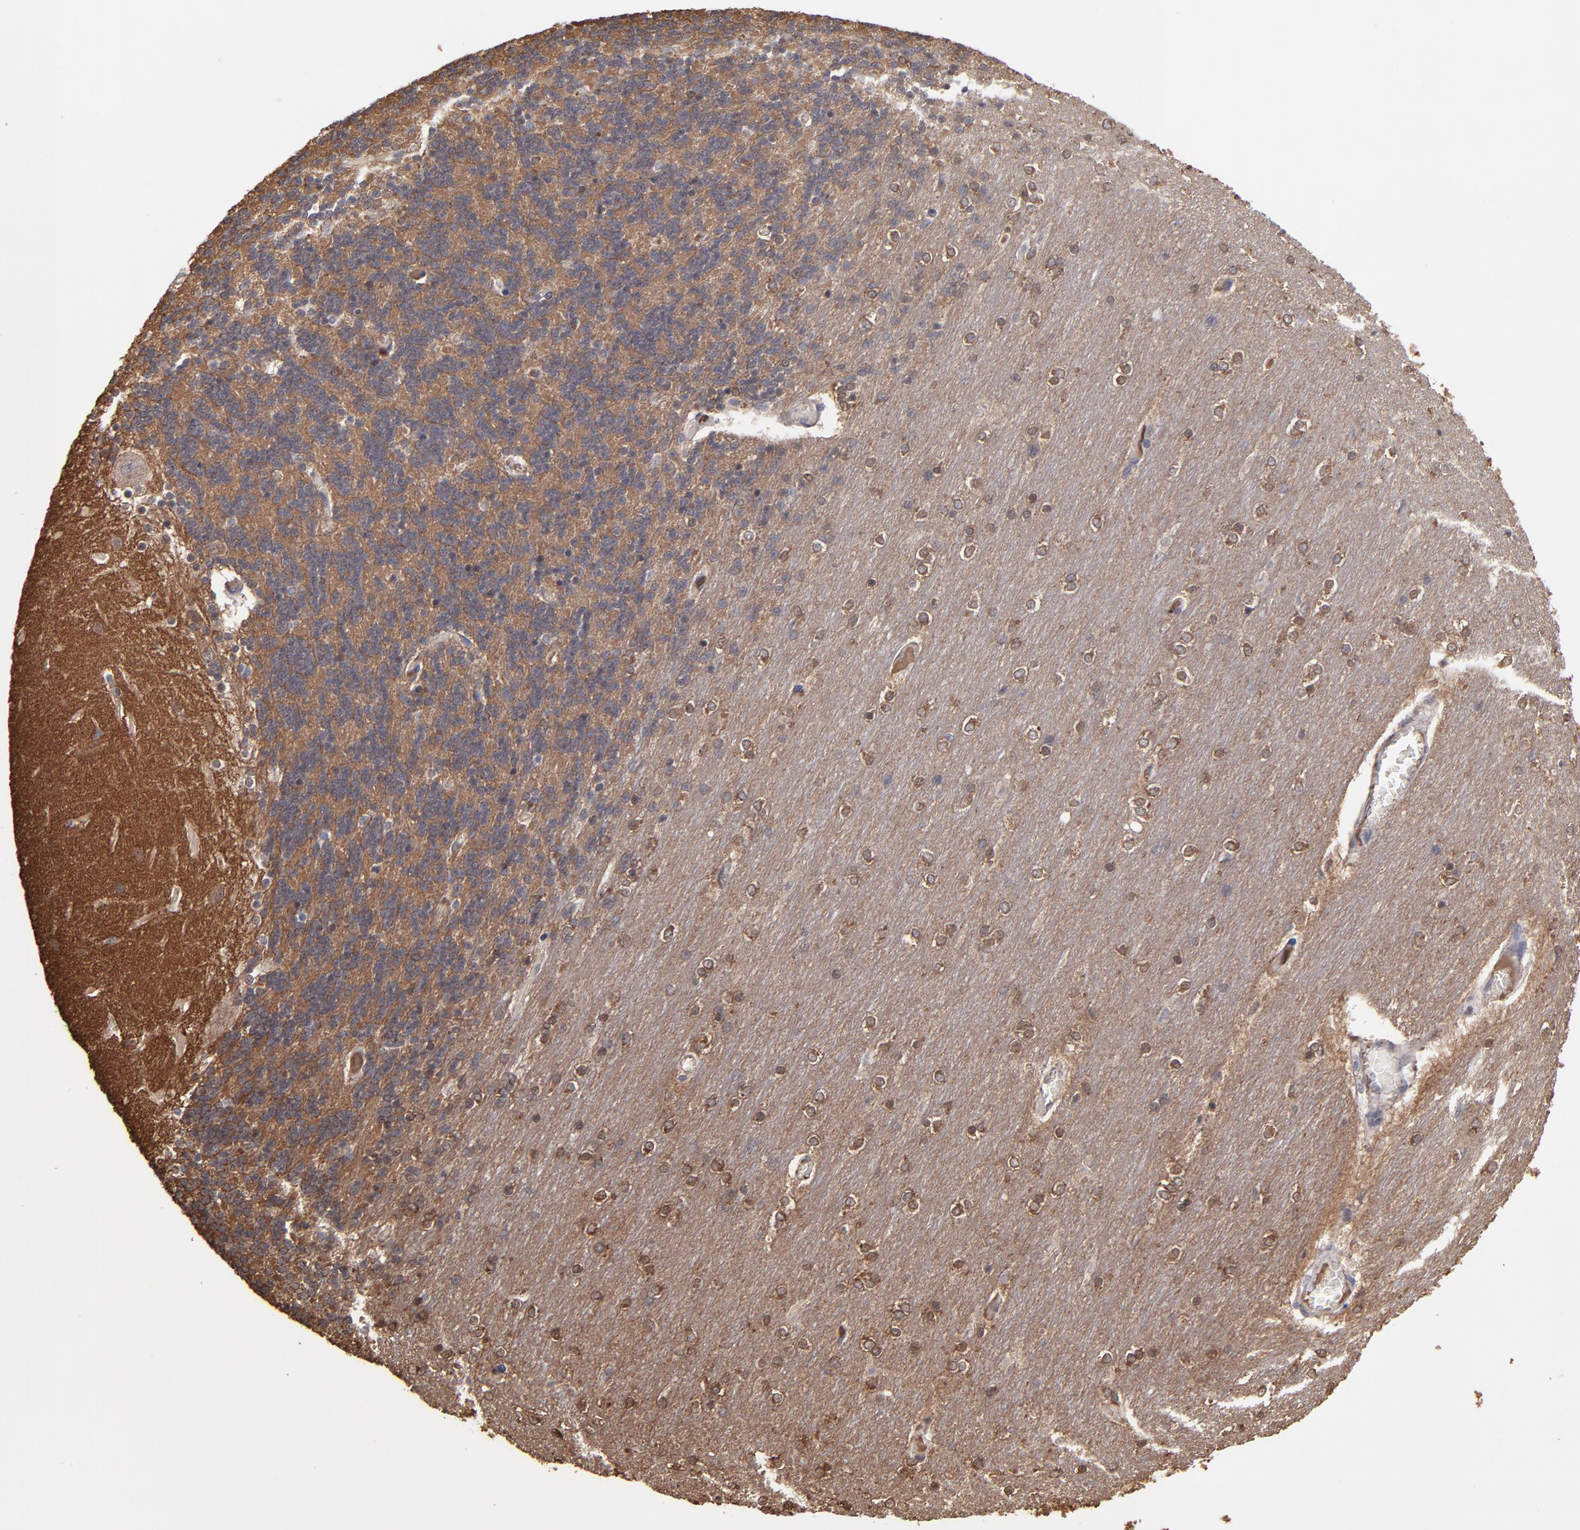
{"staining": {"intensity": "strong", "quantity": ">75%", "location": "cytoplasmic/membranous"}, "tissue": "cerebellum", "cell_type": "Cells in granular layer", "image_type": "normal", "snomed": [{"axis": "morphology", "description": "Normal tissue, NOS"}, {"axis": "topography", "description": "Cerebellum"}], "caption": "A photomicrograph of cerebellum stained for a protein exhibits strong cytoplasmic/membranous brown staining in cells in granular layer.", "gene": "CHL1", "patient": {"sex": "female", "age": 54}}